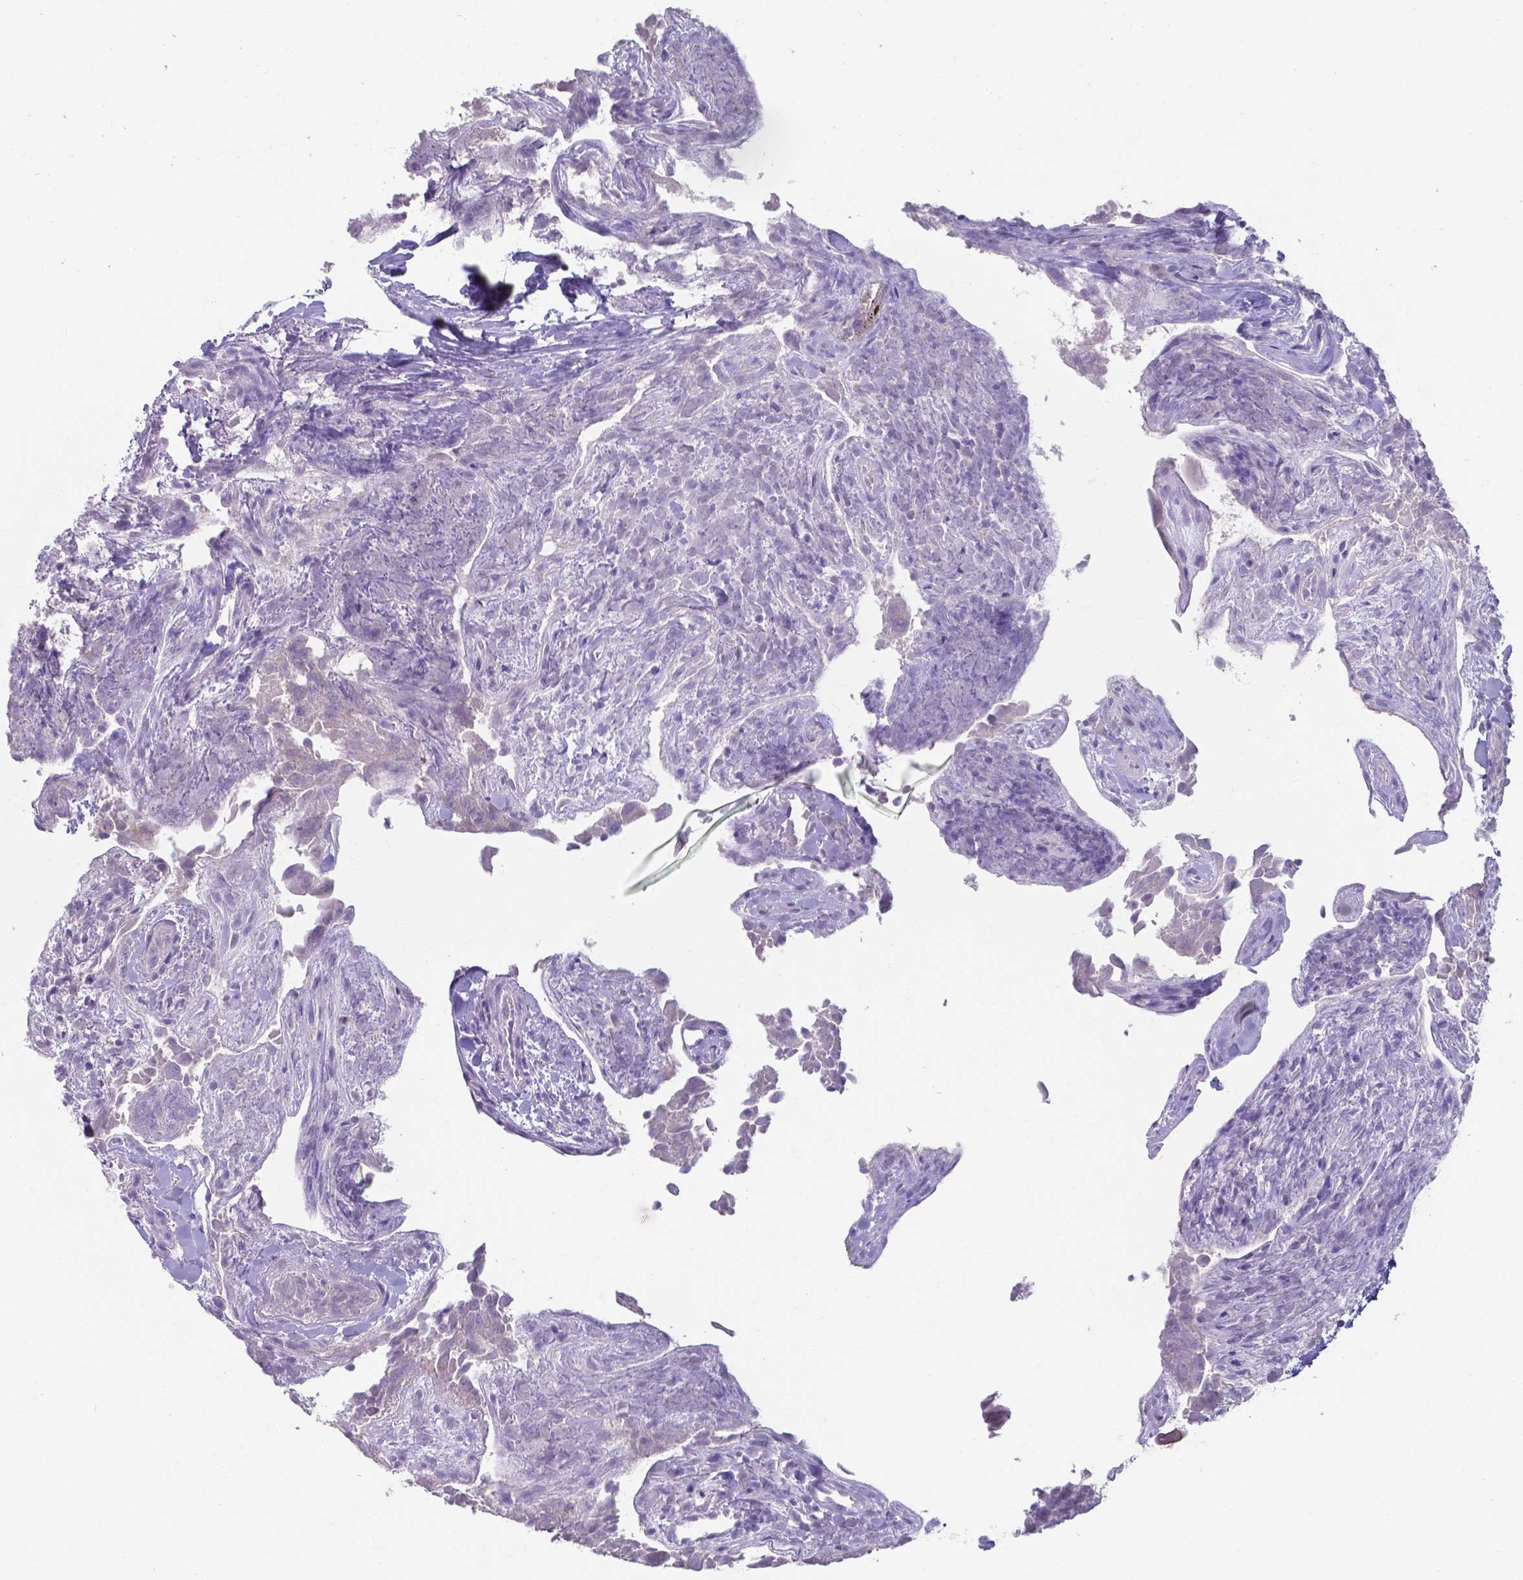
{"staining": {"intensity": "weak", "quantity": "<25%", "location": "nuclear"}, "tissue": "thyroid cancer", "cell_type": "Tumor cells", "image_type": "cancer", "snomed": [{"axis": "morphology", "description": "Papillary adenocarcinoma, NOS"}, {"axis": "topography", "description": "Thyroid gland"}], "caption": "DAB (3,3'-diaminobenzidine) immunohistochemical staining of papillary adenocarcinoma (thyroid) displays no significant staining in tumor cells.", "gene": "UBE2E2", "patient": {"sex": "female", "age": 37}}